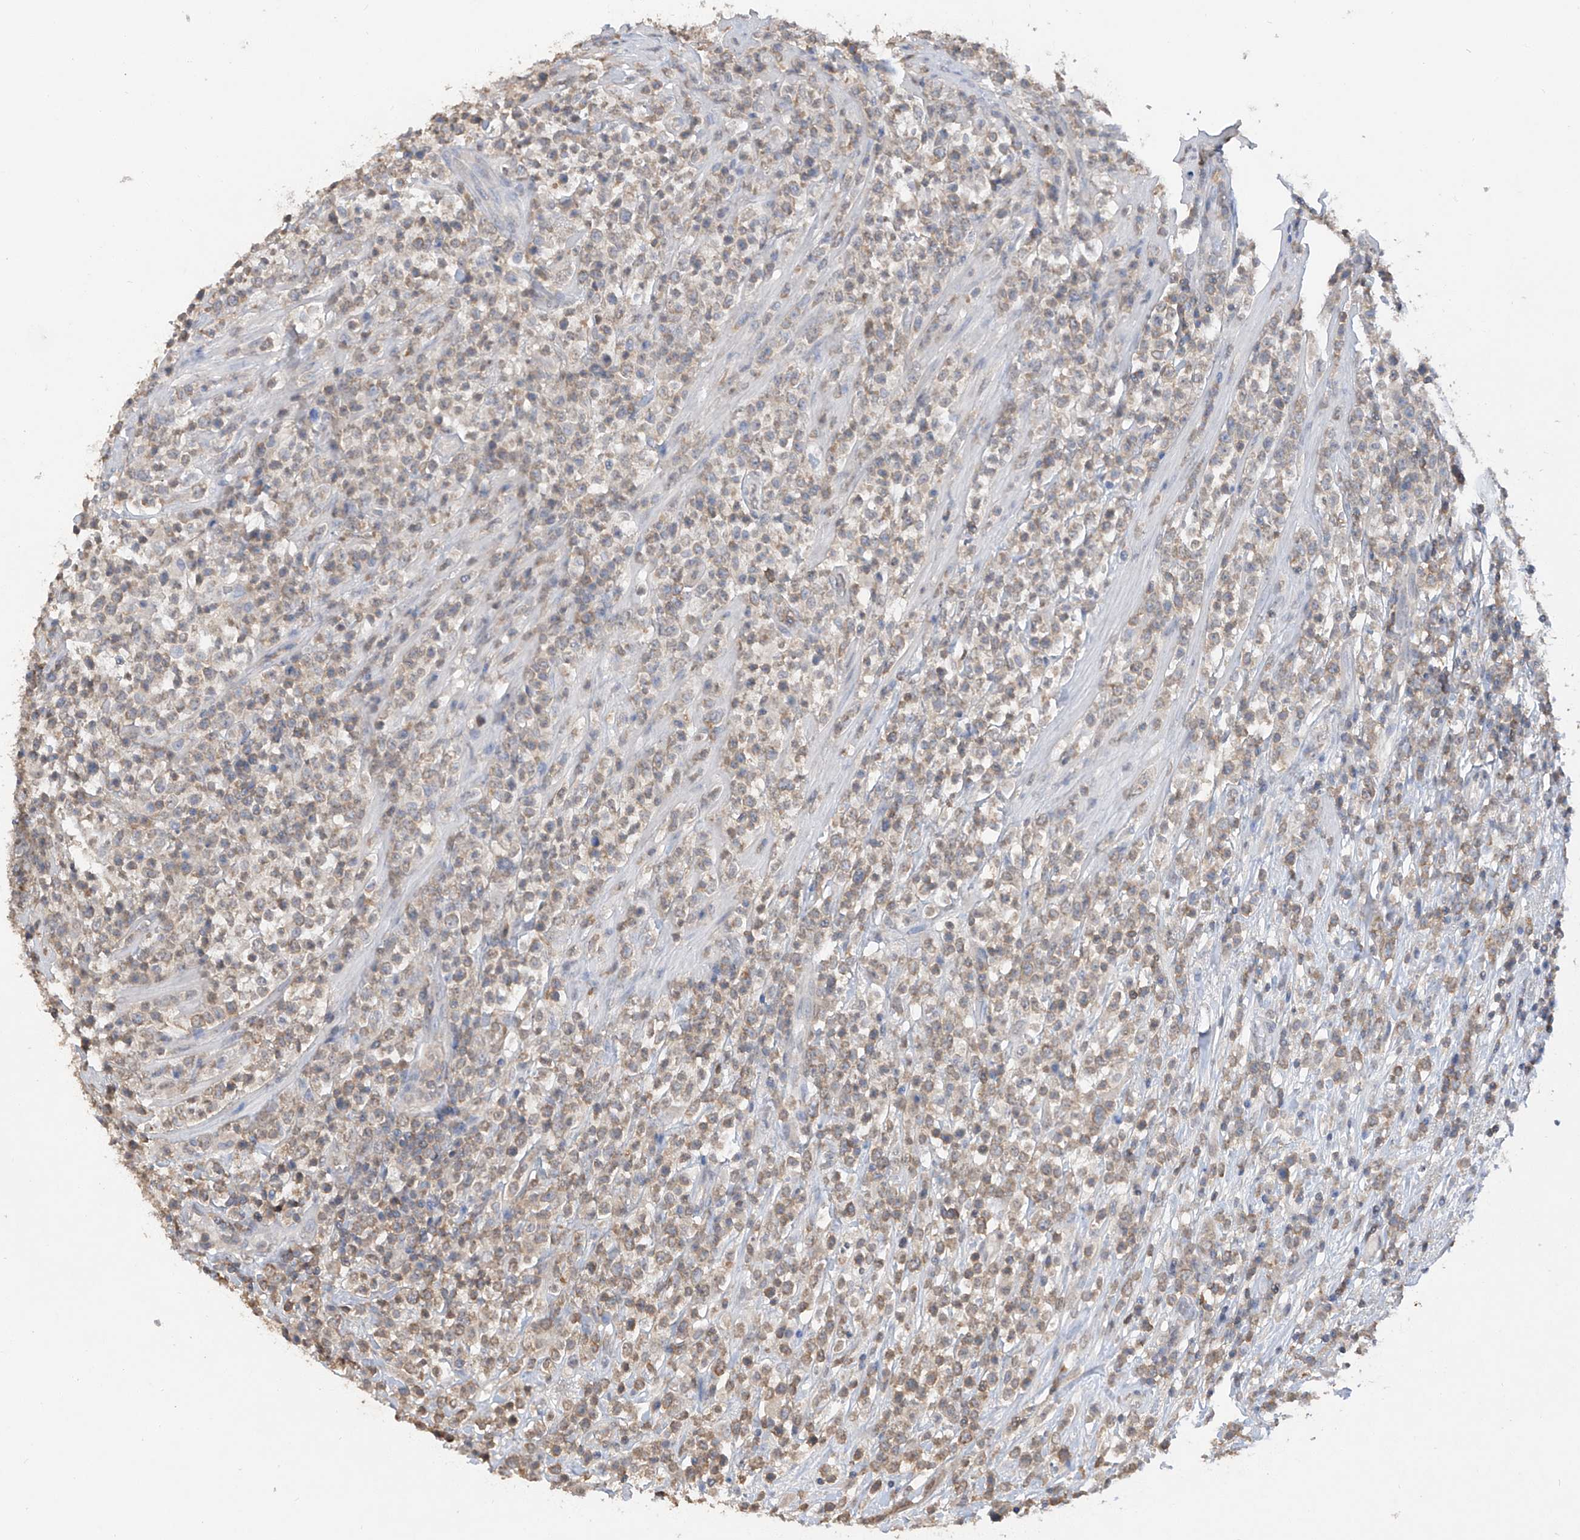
{"staining": {"intensity": "moderate", "quantity": "25%-75%", "location": "cytoplasmic/membranous"}, "tissue": "lymphoma", "cell_type": "Tumor cells", "image_type": "cancer", "snomed": [{"axis": "morphology", "description": "Malignant lymphoma, non-Hodgkin's type, High grade"}, {"axis": "topography", "description": "Colon"}], "caption": "High-power microscopy captured an immunohistochemistry histopathology image of malignant lymphoma, non-Hodgkin's type (high-grade), revealing moderate cytoplasmic/membranous positivity in about 25%-75% of tumor cells.", "gene": "HAS3", "patient": {"sex": "female", "age": 53}}